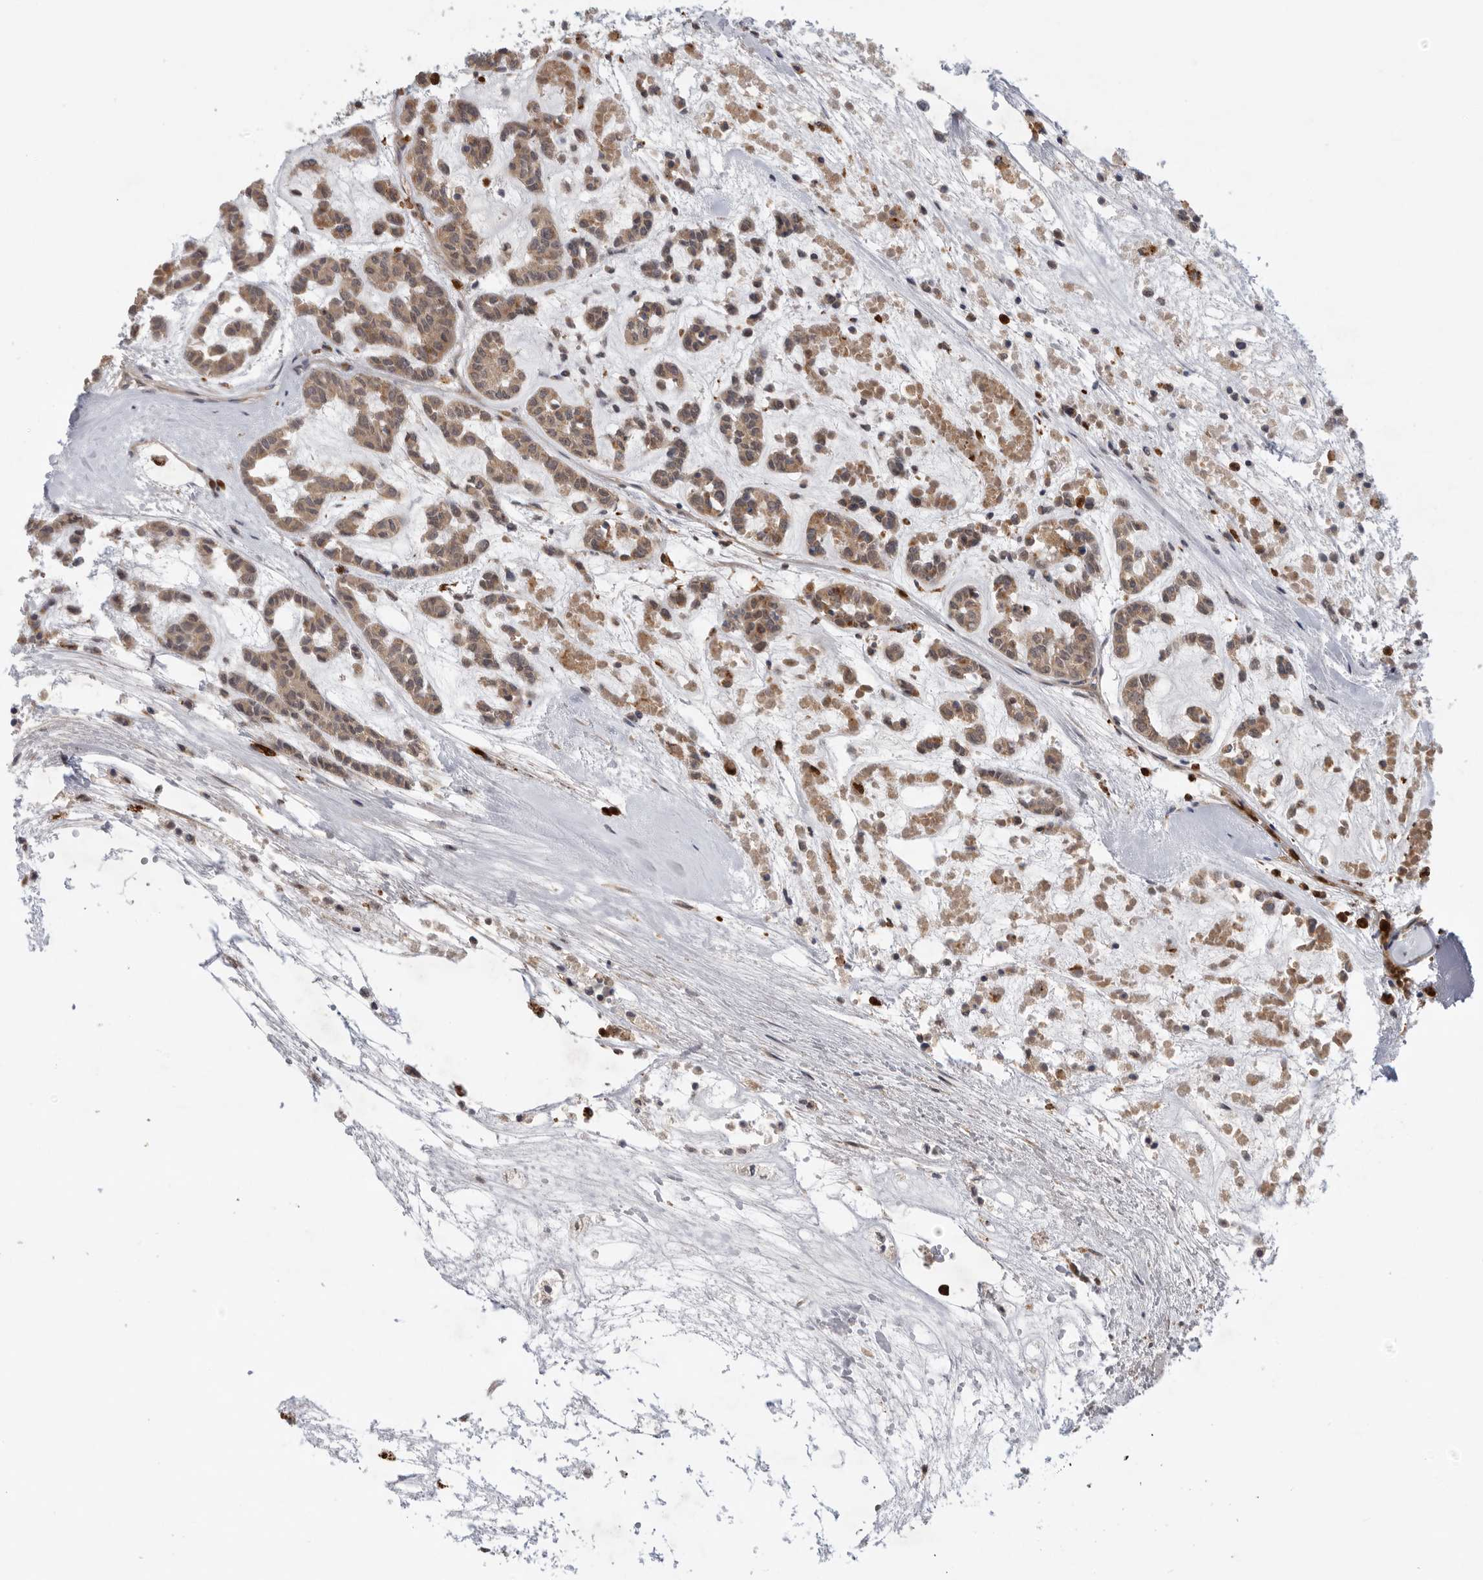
{"staining": {"intensity": "weak", "quantity": ">75%", "location": "cytoplasmic/membranous"}, "tissue": "head and neck cancer", "cell_type": "Tumor cells", "image_type": "cancer", "snomed": [{"axis": "morphology", "description": "Adenocarcinoma, NOS"}, {"axis": "morphology", "description": "Adenoma, NOS"}, {"axis": "topography", "description": "Head-Neck"}], "caption": "This is a photomicrograph of immunohistochemistry staining of head and neck cancer, which shows weak expression in the cytoplasmic/membranous of tumor cells.", "gene": "GNE", "patient": {"sex": "female", "age": 55}}